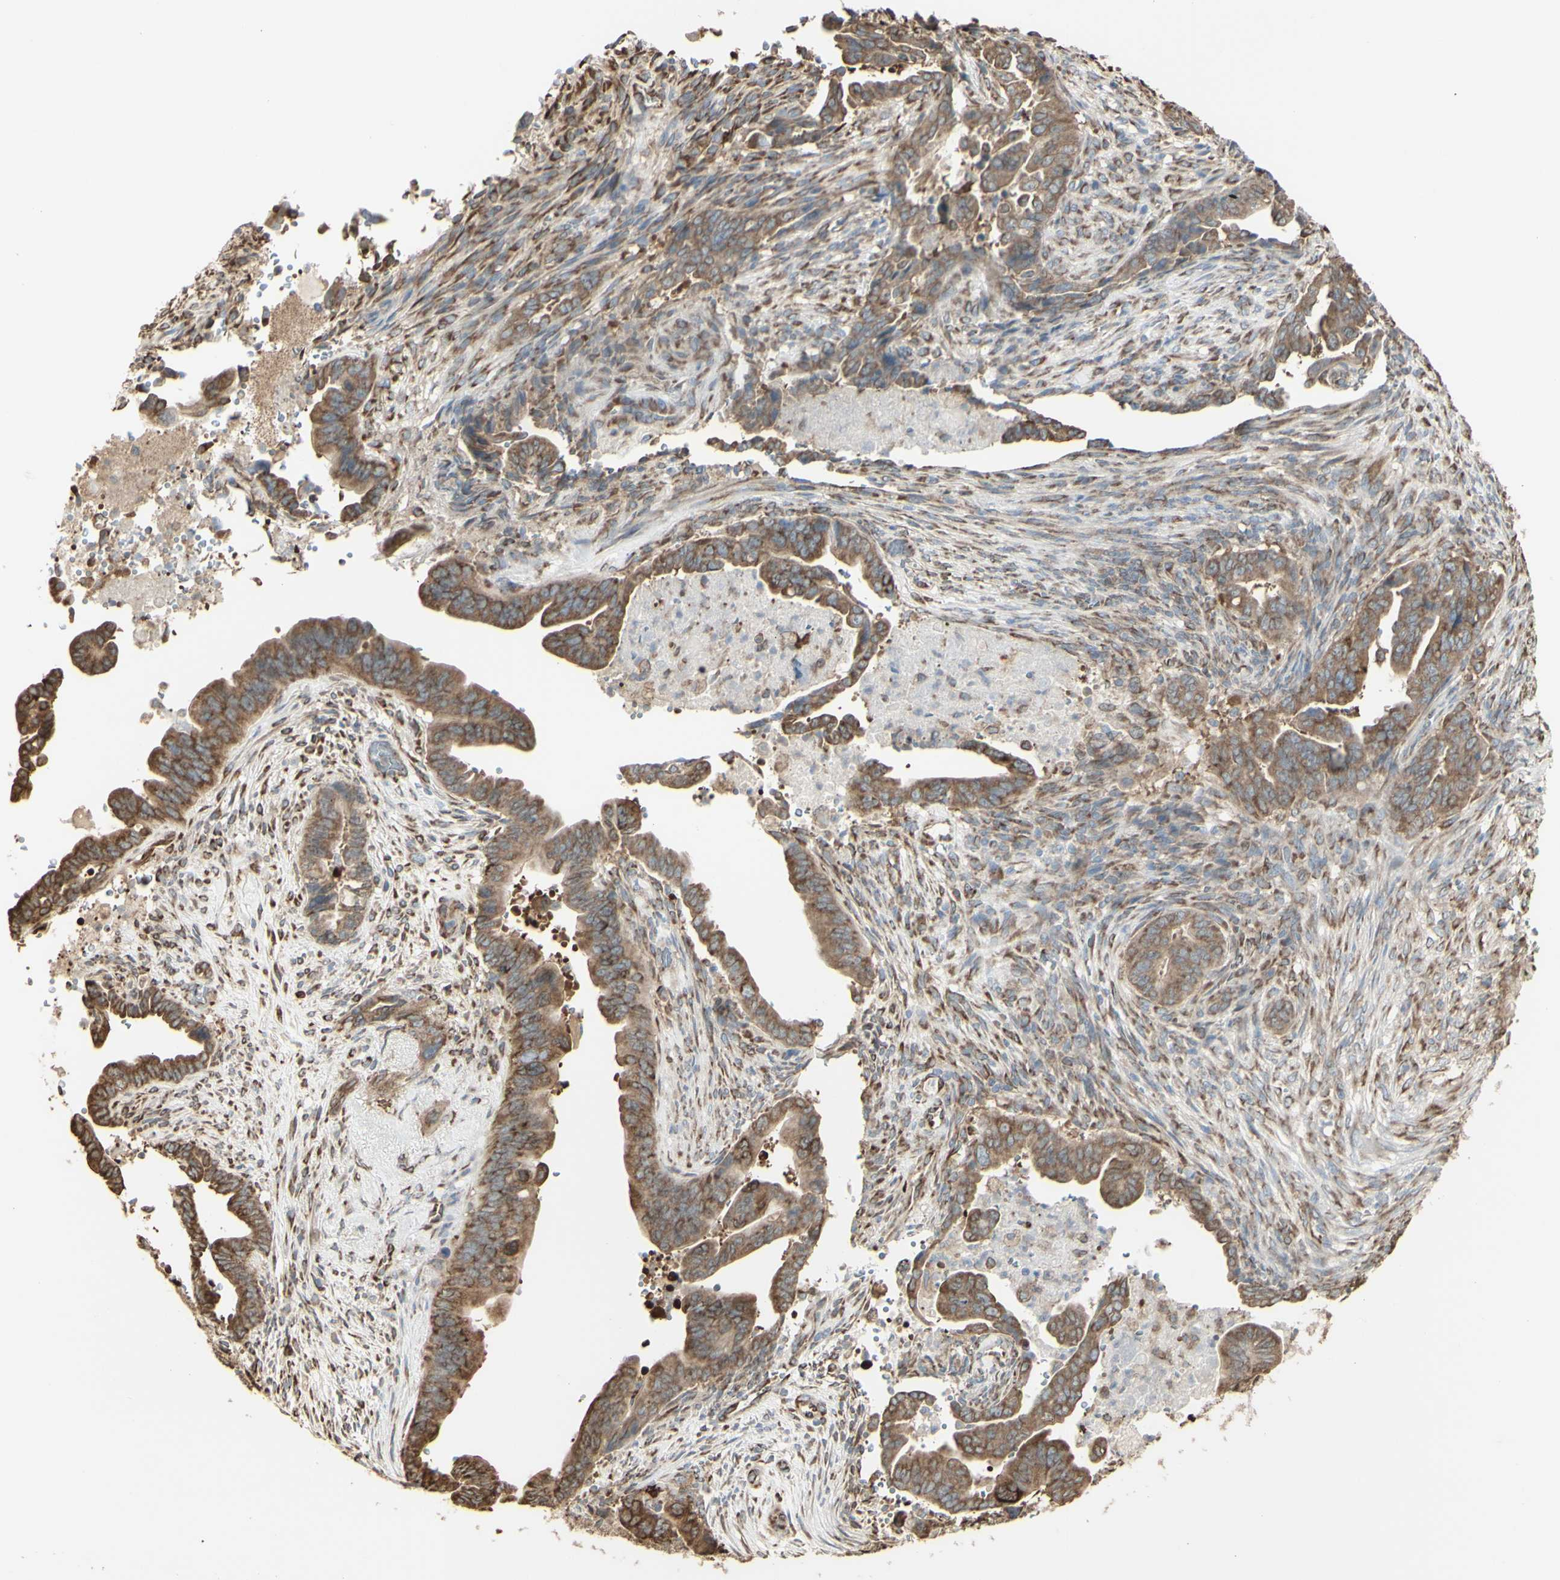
{"staining": {"intensity": "moderate", "quantity": ">75%", "location": "cytoplasmic/membranous"}, "tissue": "pancreatic cancer", "cell_type": "Tumor cells", "image_type": "cancer", "snomed": [{"axis": "morphology", "description": "Adenocarcinoma, NOS"}, {"axis": "topography", "description": "Pancreas"}], "caption": "Tumor cells reveal moderate cytoplasmic/membranous staining in approximately >75% of cells in pancreatic cancer (adenocarcinoma). (brown staining indicates protein expression, while blue staining denotes nuclei).", "gene": "EEF1B2", "patient": {"sex": "male", "age": 70}}